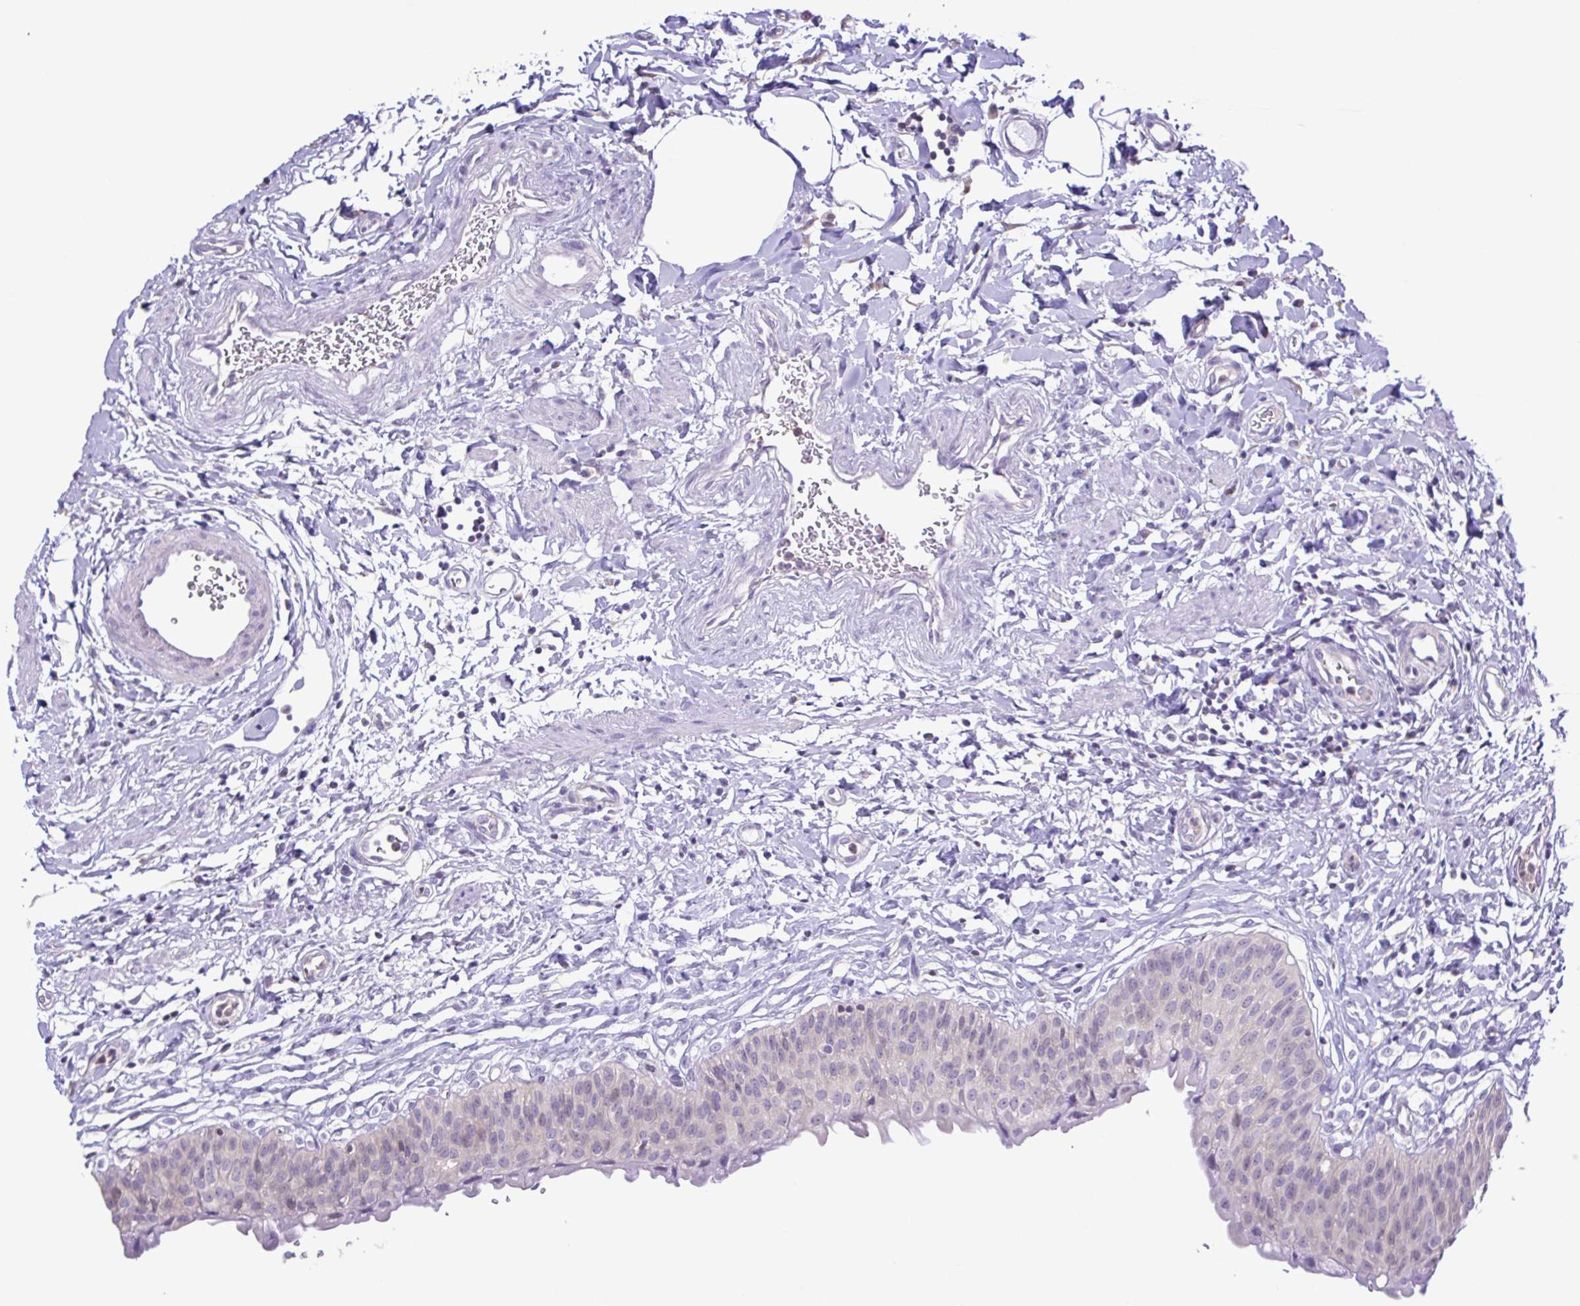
{"staining": {"intensity": "negative", "quantity": "none", "location": "none"}, "tissue": "urinary bladder", "cell_type": "Urothelial cells", "image_type": "normal", "snomed": [{"axis": "morphology", "description": "Normal tissue, NOS"}, {"axis": "topography", "description": "Urinary bladder"}], "caption": "Urothelial cells are negative for brown protein staining in benign urinary bladder. The staining is performed using DAB brown chromogen with nuclei counter-stained in using hematoxylin.", "gene": "CYP17A1", "patient": {"sex": "male", "age": 55}}